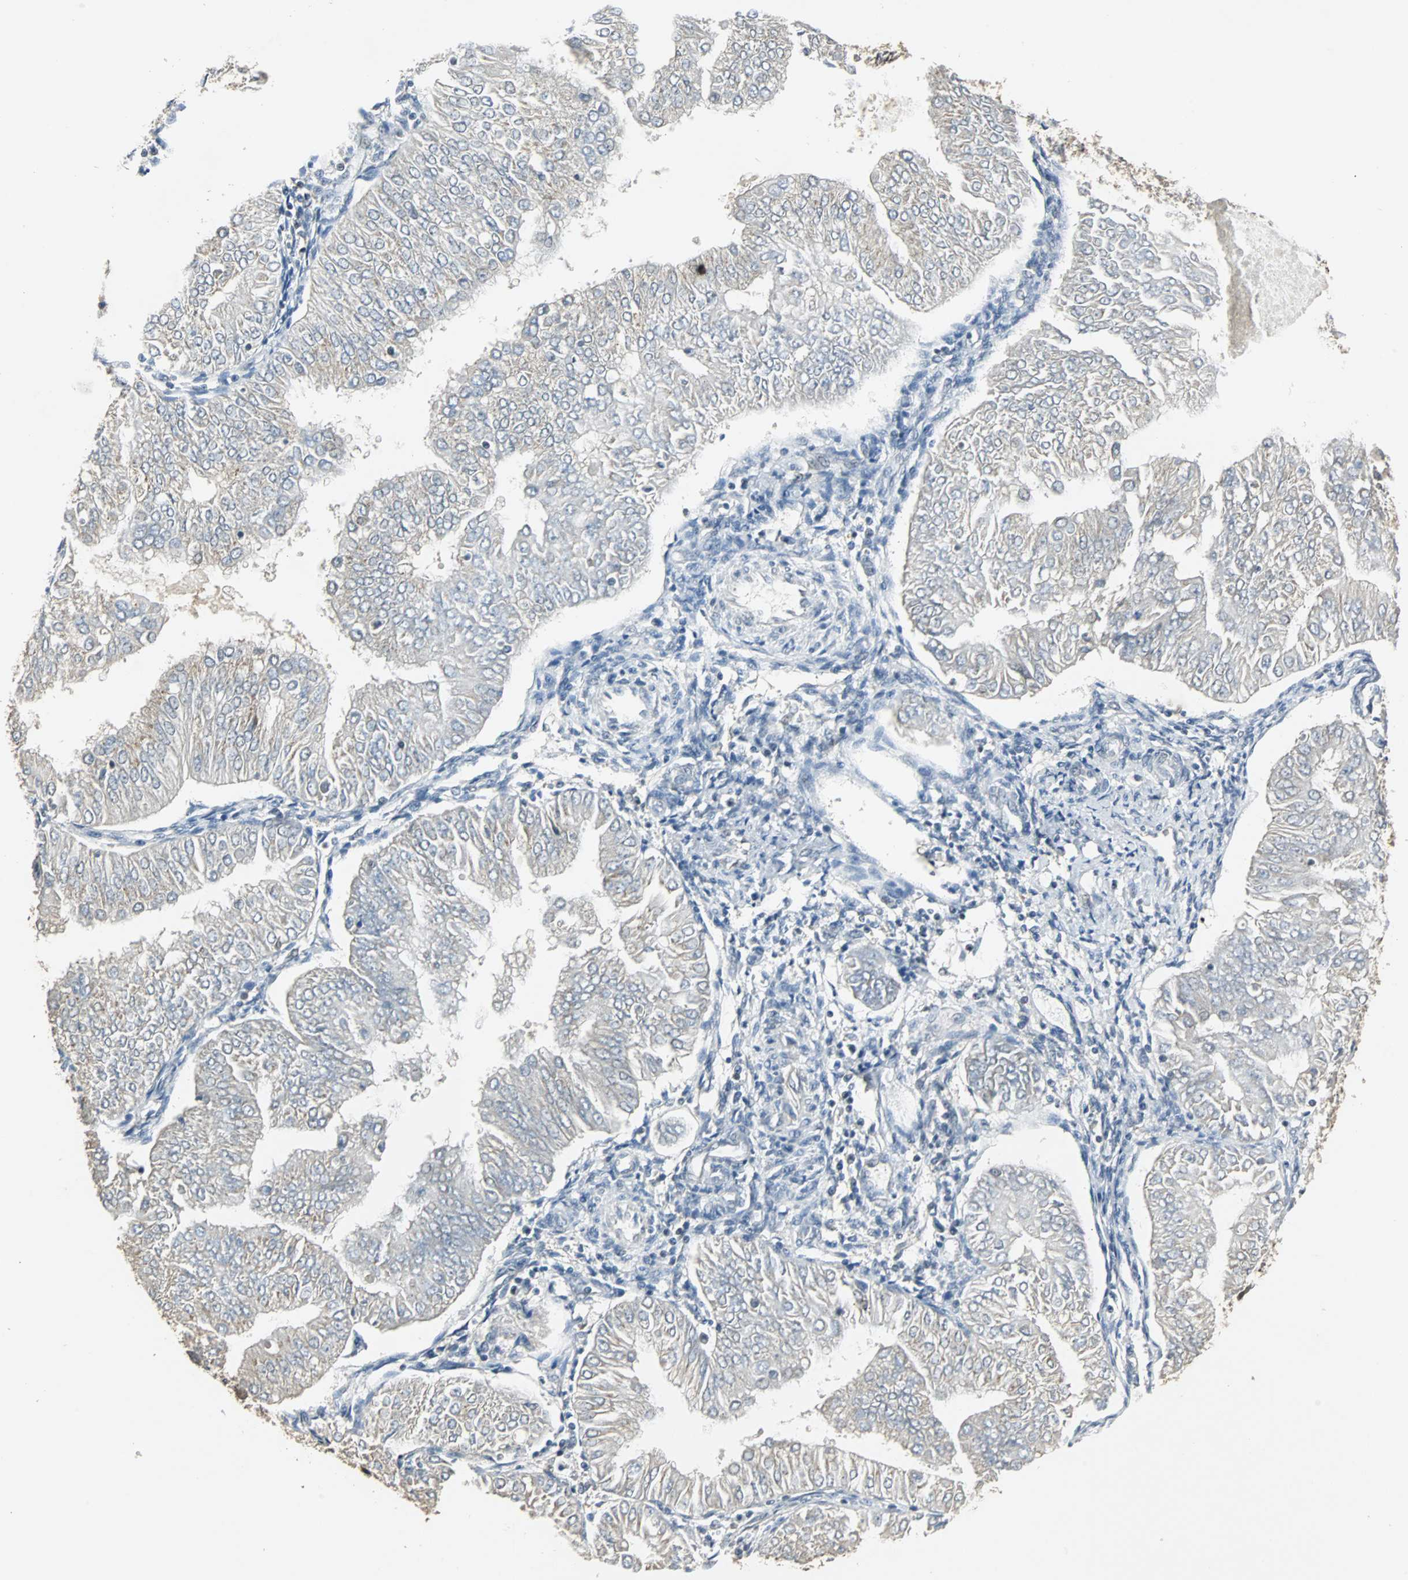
{"staining": {"intensity": "negative", "quantity": "none", "location": "none"}, "tissue": "endometrial cancer", "cell_type": "Tumor cells", "image_type": "cancer", "snomed": [{"axis": "morphology", "description": "Adenocarcinoma, NOS"}, {"axis": "topography", "description": "Endometrium"}], "caption": "The immunohistochemistry image has no significant expression in tumor cells of adenocarcinoma (endometrial) tissue.", "gene": "MED4", "patient": {"sex": "female", "age": 53}}